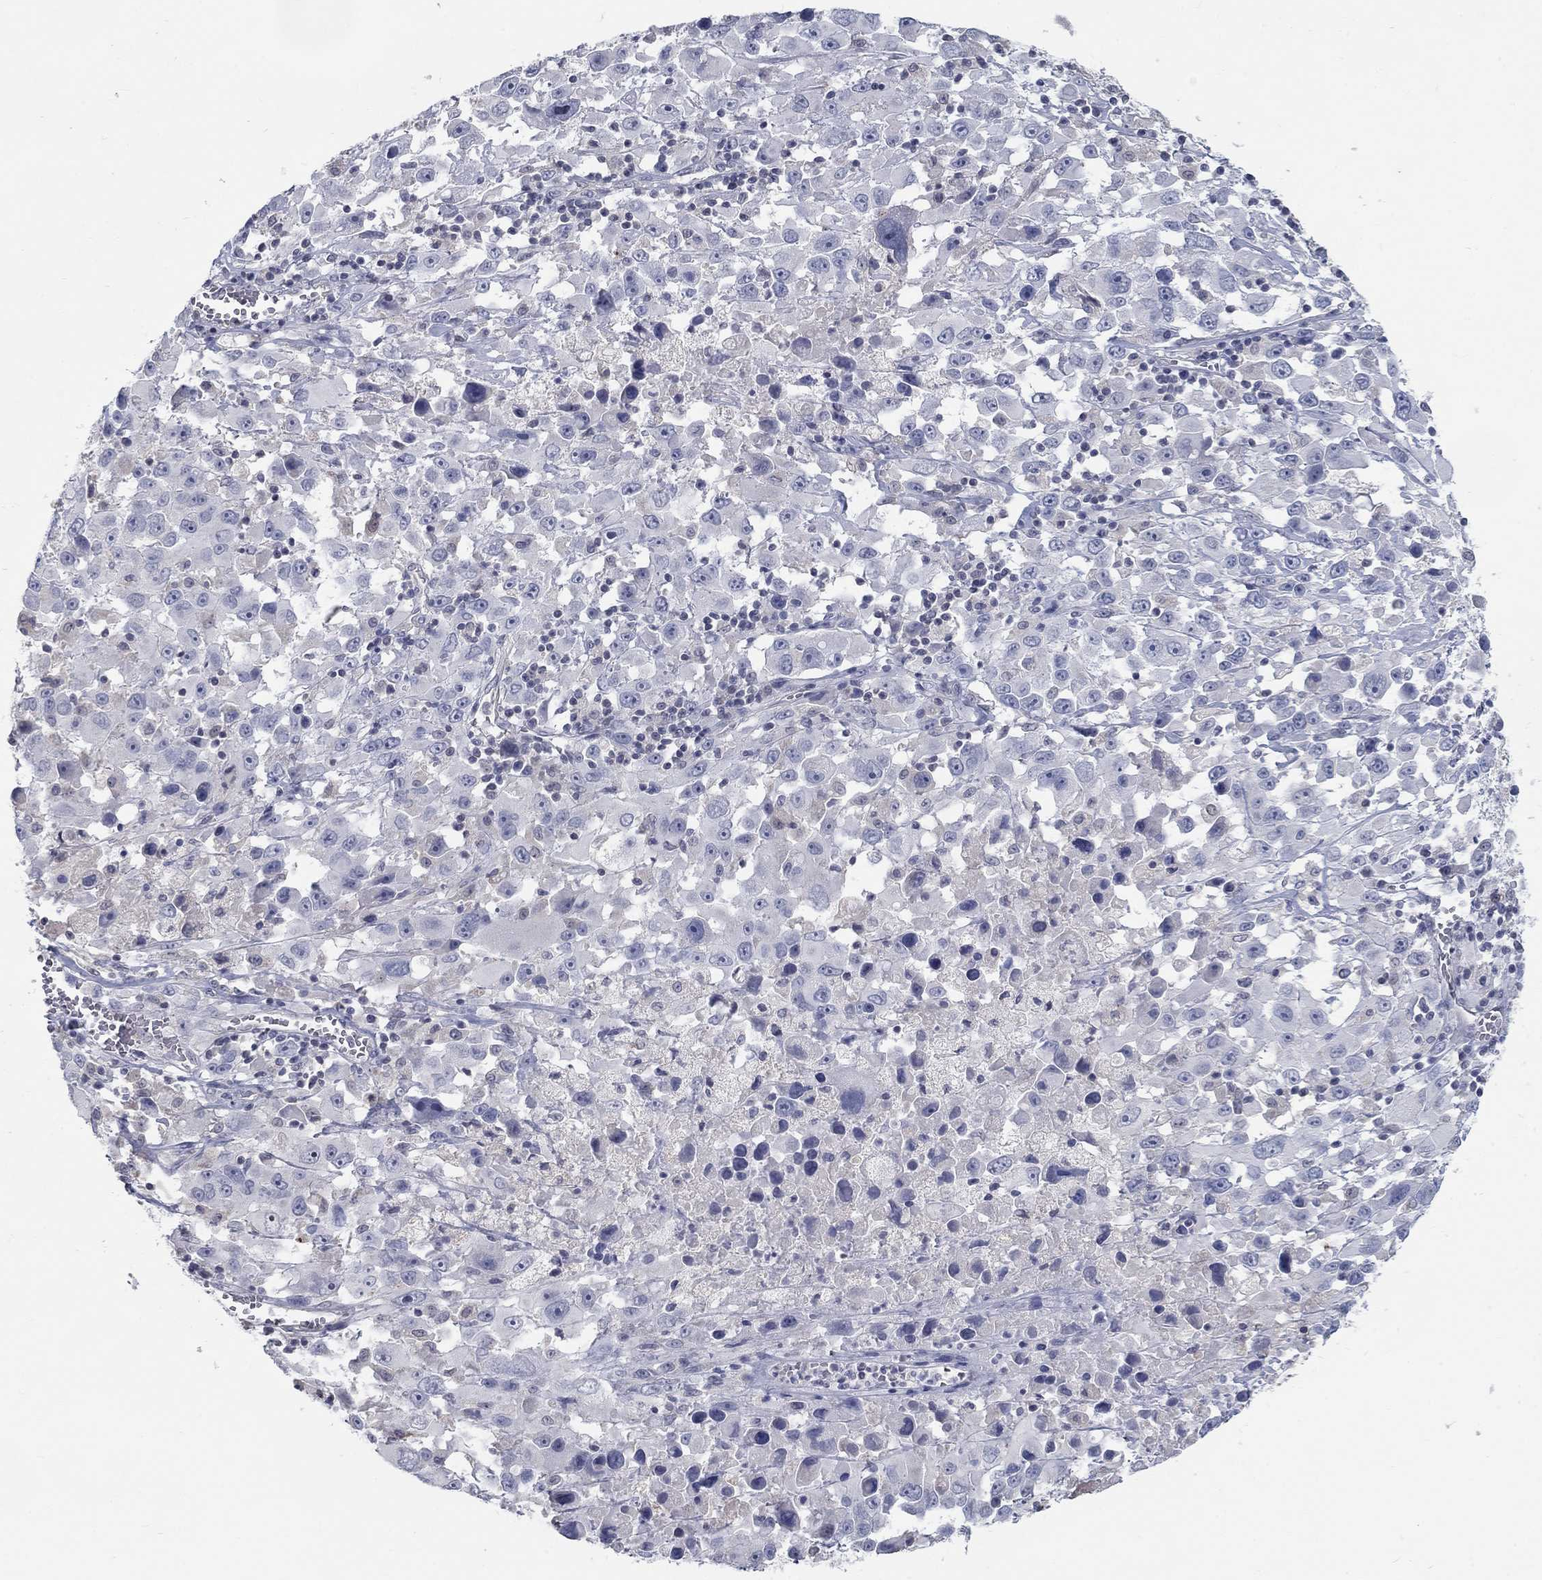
{"staining": {"intensity": "negative", "quantity": "none", "location": "none"}, "tissue": "melanoma", "cell_type": "Tumor cells", "image_type": "cancer", "snomed": [{"axis": "morphology", "description": "Malignant melanoma, Metastatic site"}, {"axis": "topography", "description": "Lymph node"}], "caption": "Tumor cells show no significant staining in melanoma.", "gene": "MTSS2", "patient": {"sex": "male", "age": 50}}